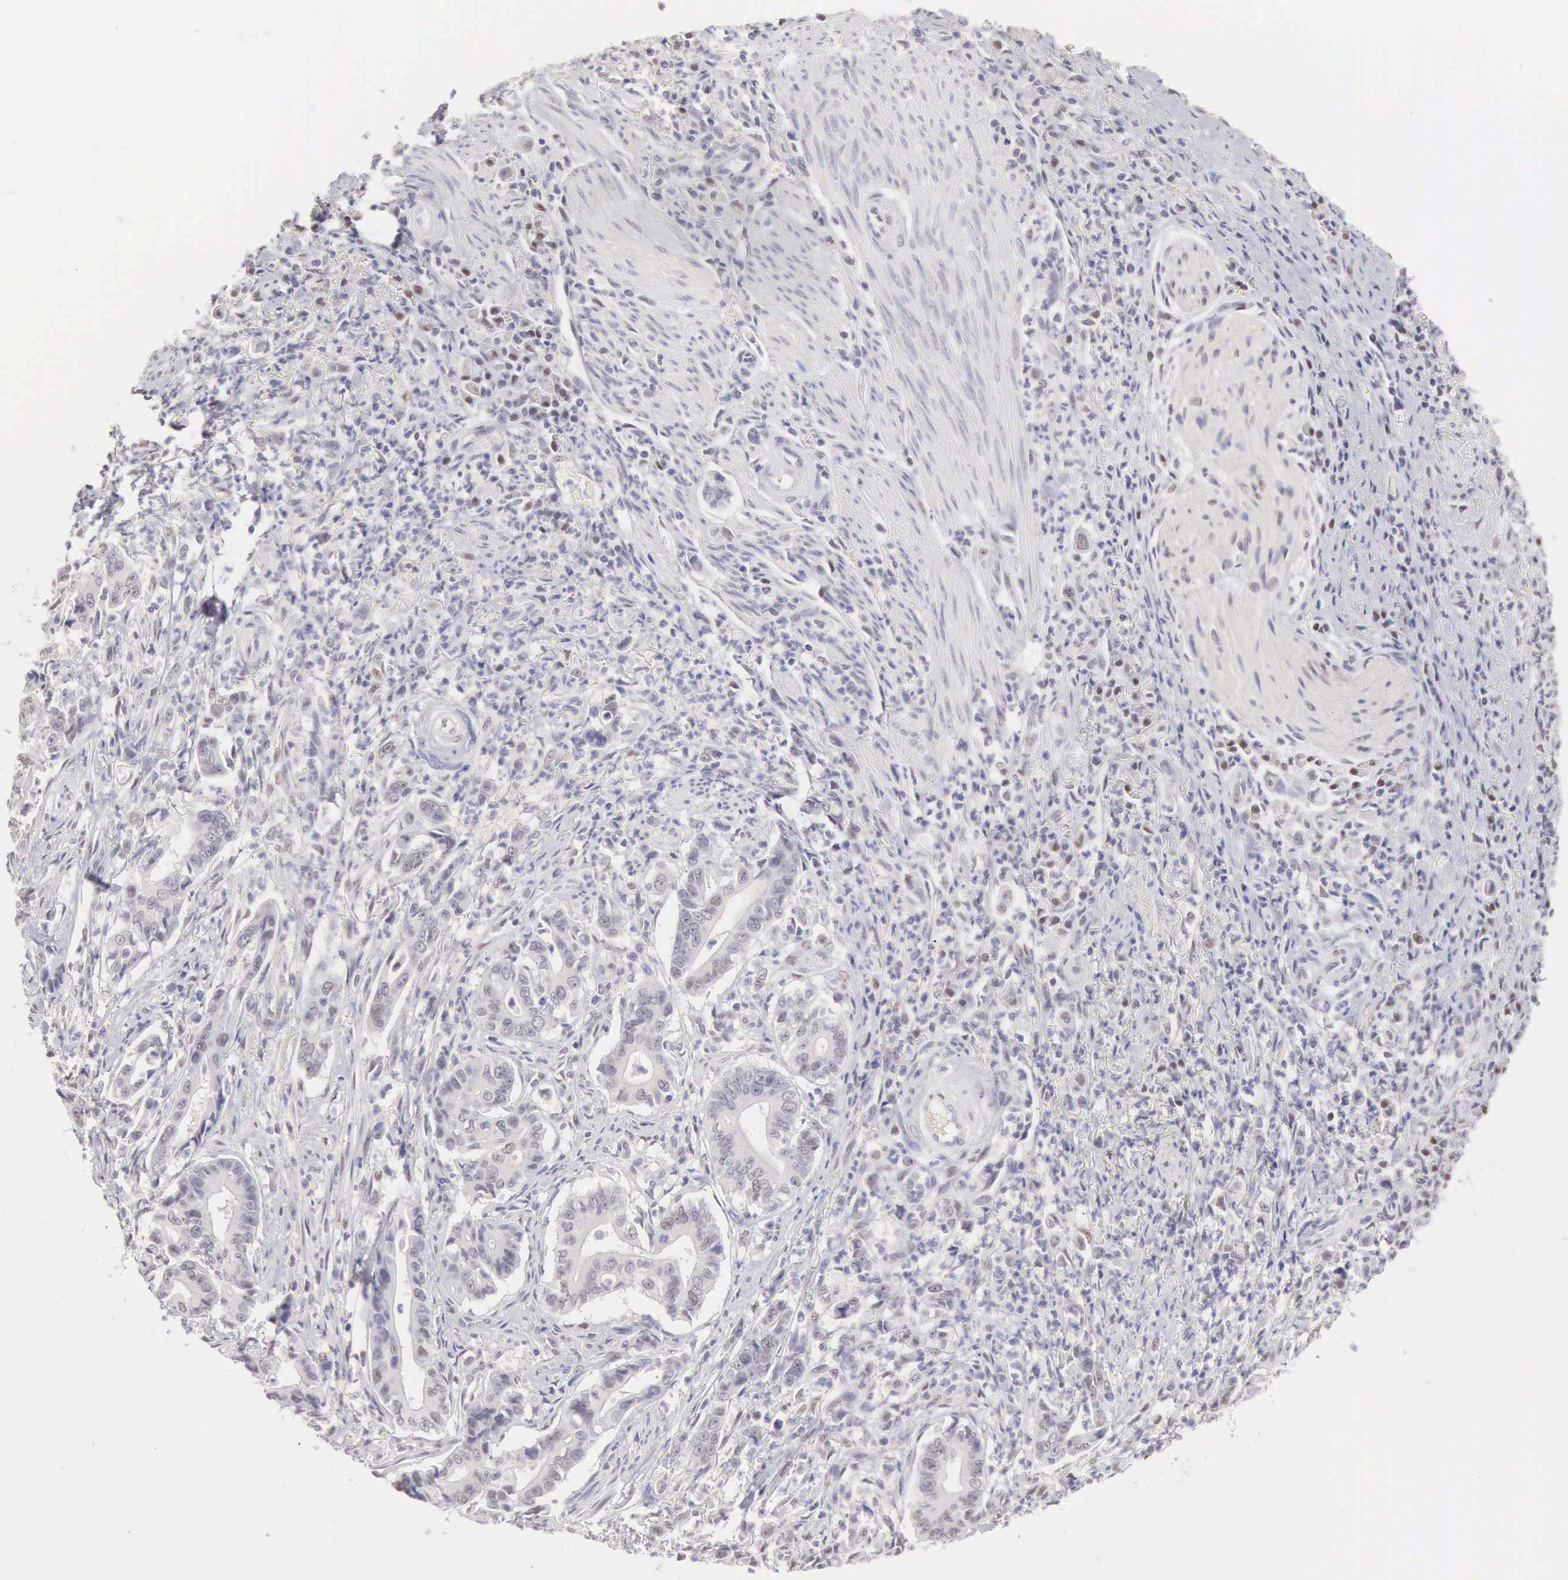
{"staining": {"intensity": "negative", "quantity": "none", "location": "none"}, "tissue": "stomach cancer", "cell_type": "Tumor cells", "image_type": "cancer", "snomed": [{"axis": "morphology", "description": "Adenocarcinoma, NOS"}, {"axis": "topography", "description": "Stomach"}], "caption": "Photomicrograph shows no significant protein expression in tumor cells of stomach adenocarcinoma. Brightfield microscopy of immunohistochemistry stained with DAB (3,3'-diaminobenzidine) (brown) and hematoxylin (blue), captured at high magnification.", "gene": "UBA1", "patient": {"sex": "female", "age": 76}}